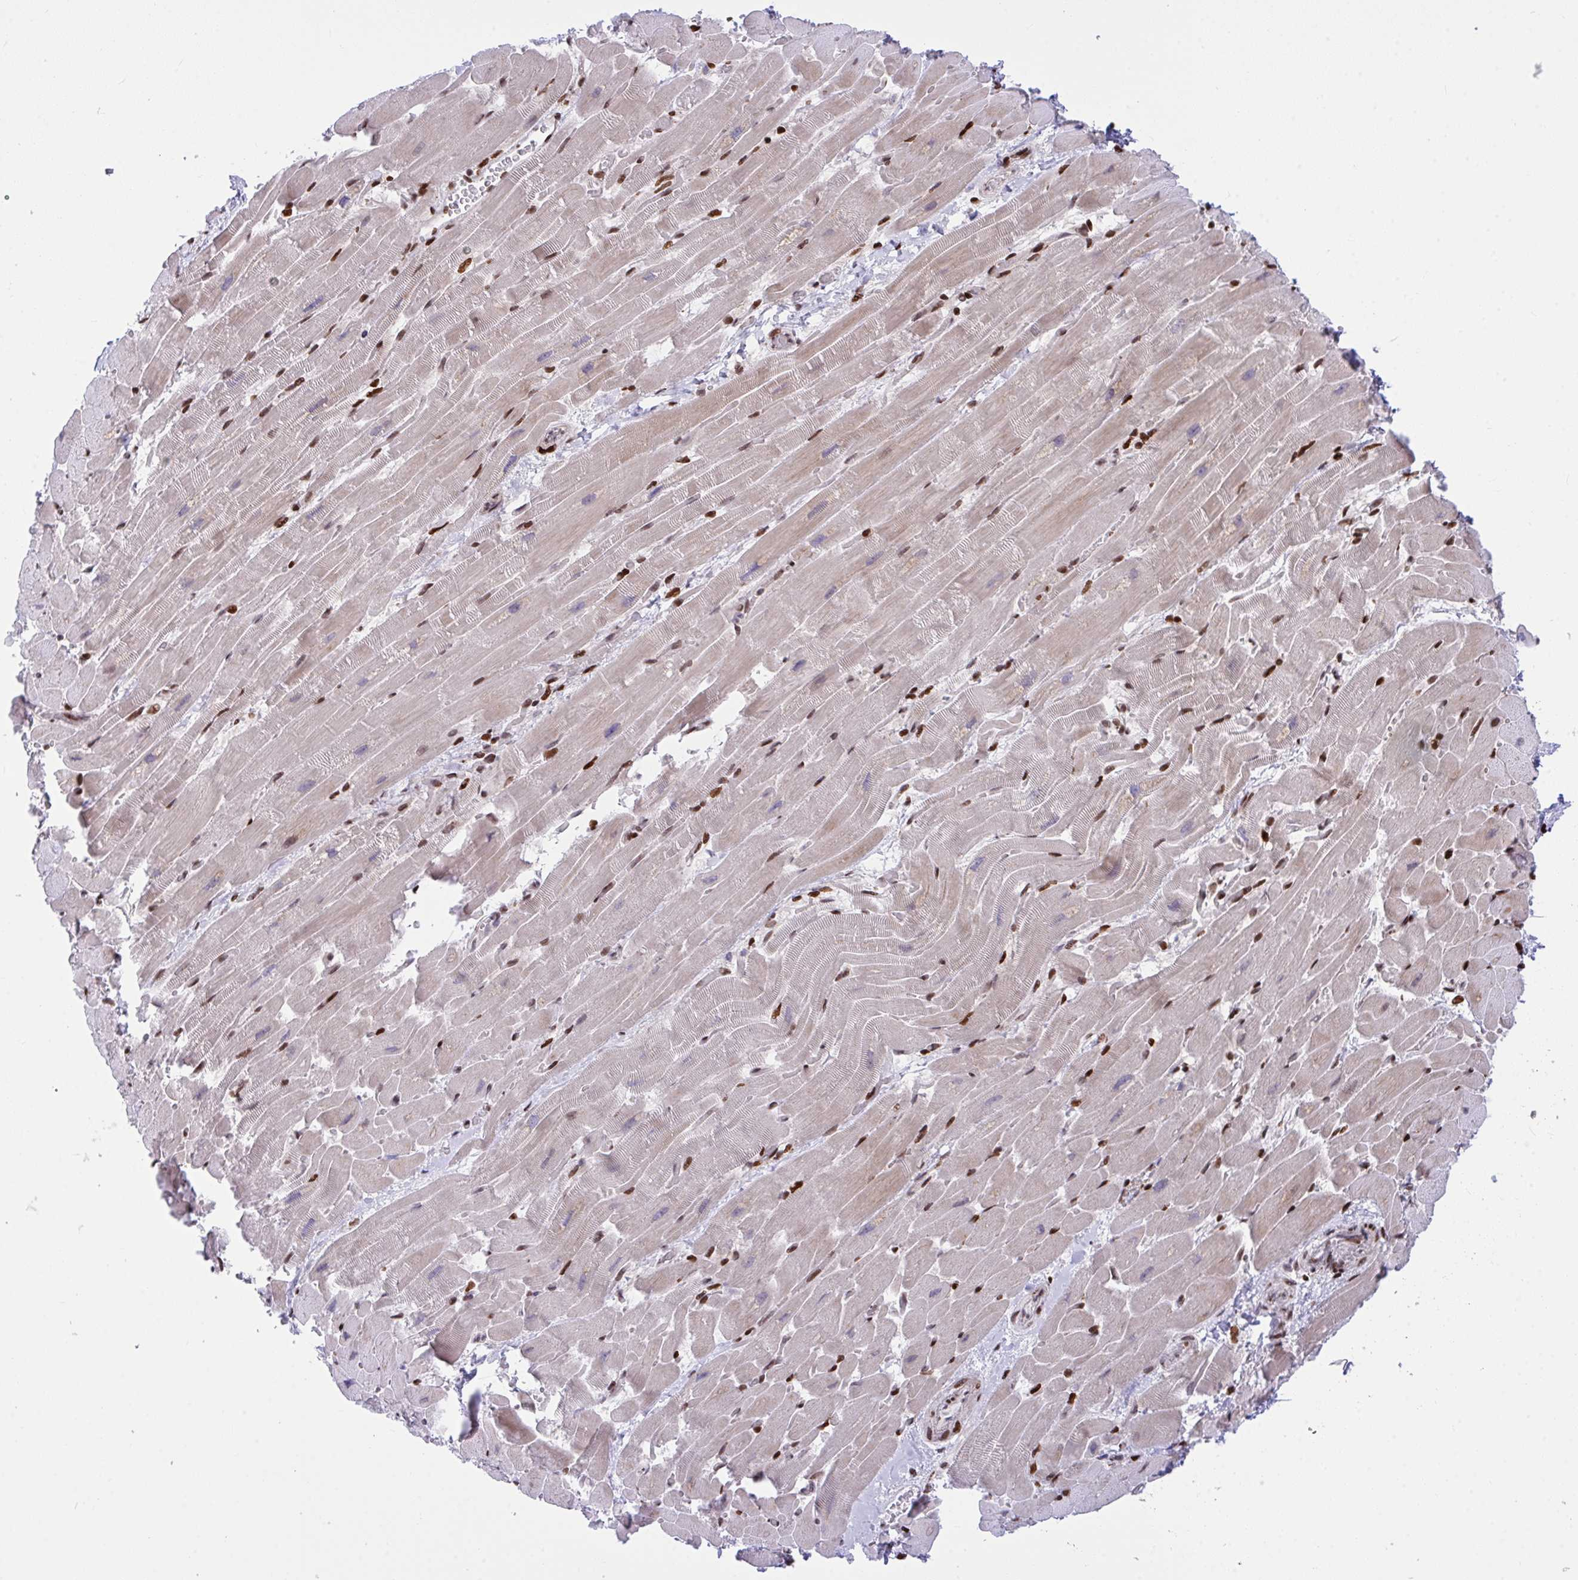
{"staining": {"intensity": "moderate", "quantity": "<25%", "location": "nuclear"}, "tissue": "heart muscle", "cell_type": "Cardiomyocytes", "image_type": "normal", "snomed": [{"axis": "morphology", "description": "Normal tissue, NOS"}, {"axis": "topography", "description": "Heart"}], "caption": "Immunohistochemistry (IHC) of normal heart muscle displays low levels of moderate nuclear positivity in approximately <25% of cardiomyocytes.", "gene": "RAPGEF5", "patient": {"sex": "male", "age": 37}}